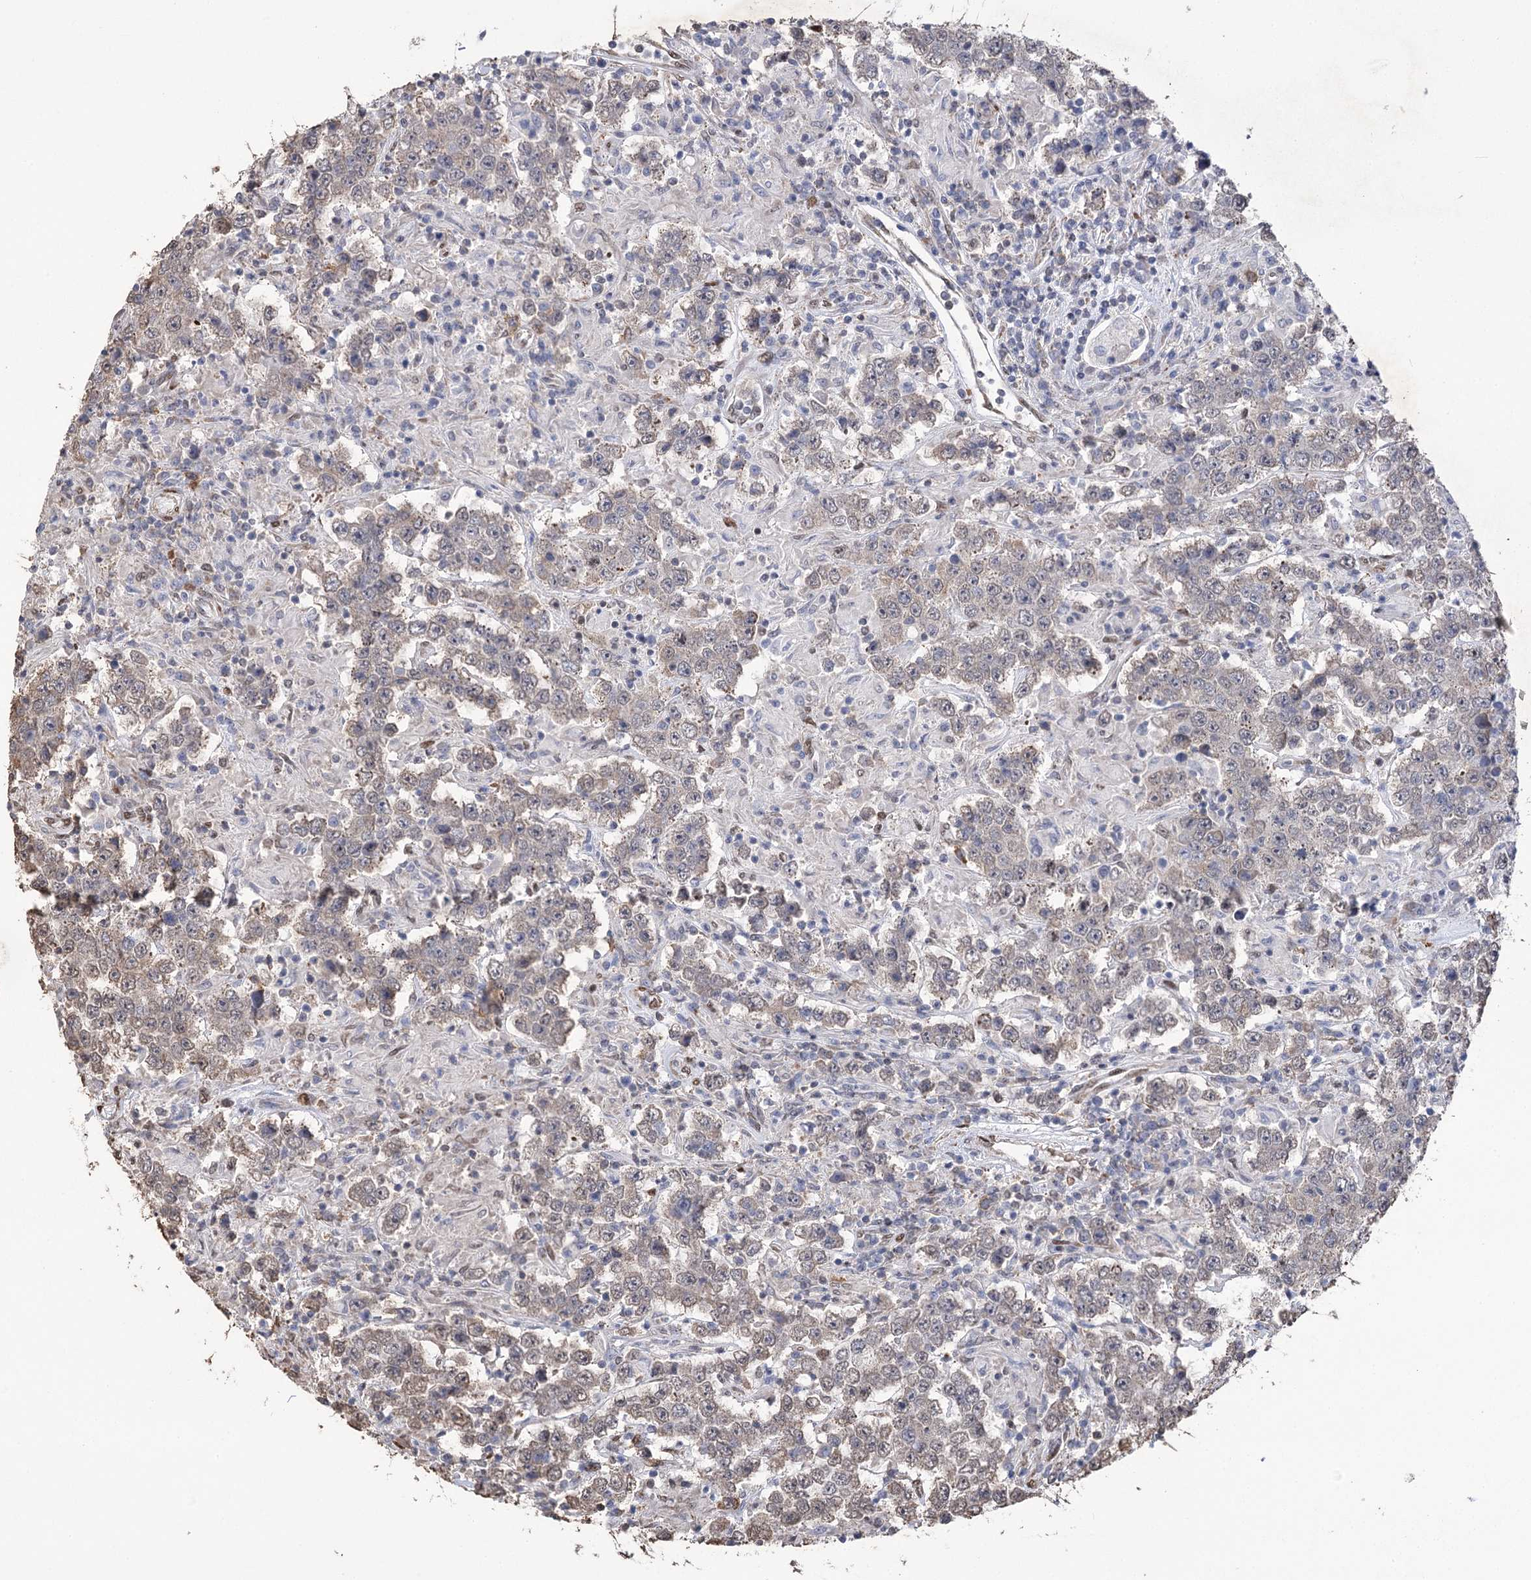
{"staining": {"intensity": "weak", "quantity": ">75%", "location": "cytoplasmic/membranous,nuclear"}, "tissue": "testis cancer", "cell_type": "Tumor cells", "image_type": "cancer", "snomed": [{"axis": "morphology", "description": "Normal tissue, NOS"}, {"axis": "morphology", "description": "Urothelial carcinoma, High grade"}, {"axis": "morphology", "description": "Seminoma, NOS"}, {"axis": "morphology", "description": "Carcinoma, Embryonal, NOS"}, {"axis": "topography", "description": "Urinary bladder"}, {"axis": "topography", "description": "Testis"}], "caption": "An immunohistochemistry (IHC) micrograph of tumor tissue is shown. Protein staining in brown highlights weak cytoplasmic/membranous and nuclear positivity in testis cancer (high-grade urothelial carcinoma) within tumor cells. Nuclei are stained in blue.", "gene": "NFU1", "patient": {"sex": "male", "age": 41}}